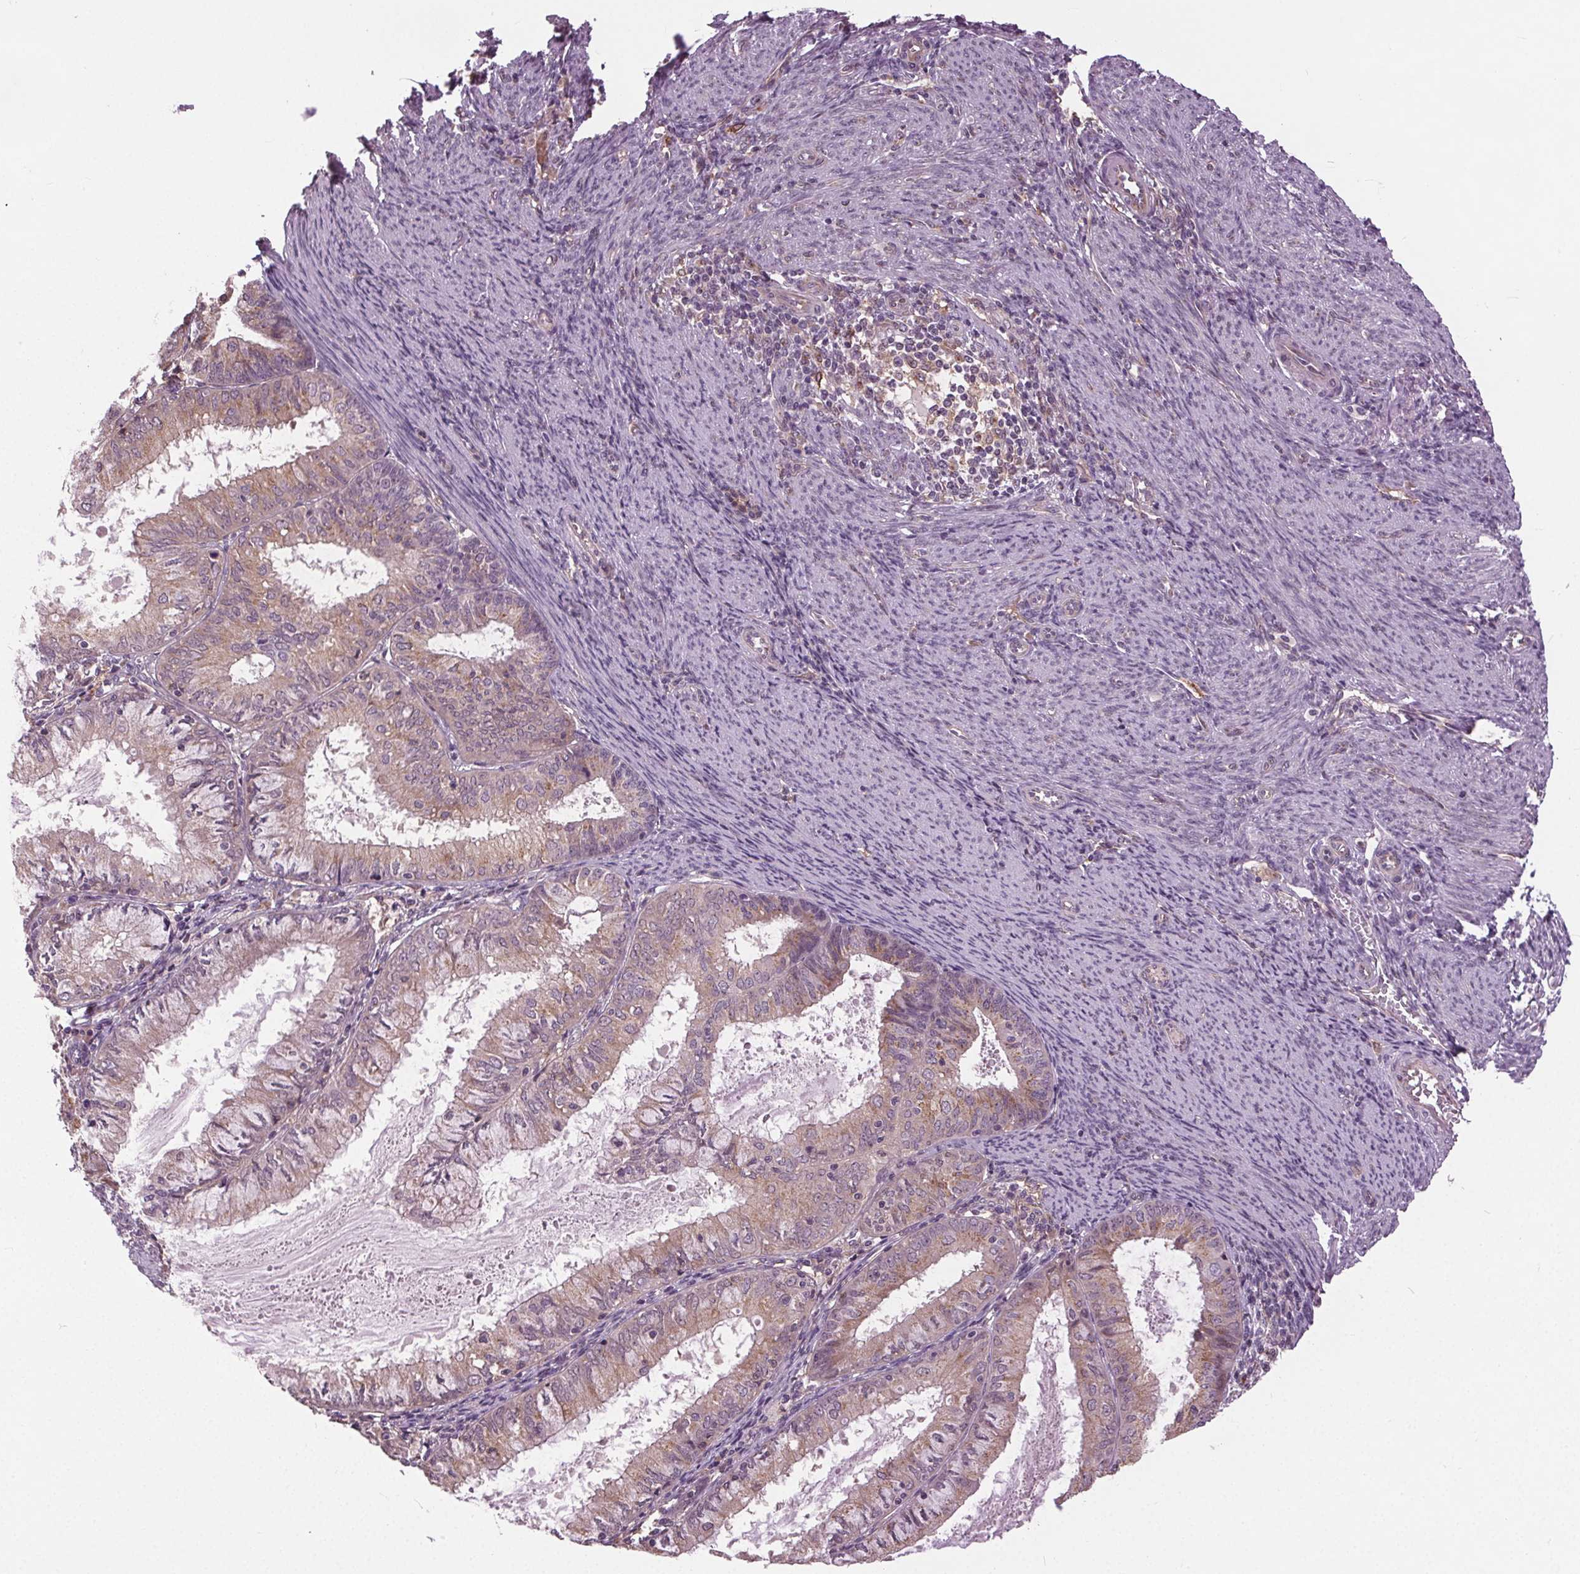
{"staining": {"intensity": "moderate", "quantity": "25%-75%", "location": "cytoplasmic/membranous"}, "tissue": "endometrial cancer", "cell_type": "Tumor cells", "image_type": "cancer", "snomed": [{"axis": "morphology", "description": "Adenocarcinoma, NOS"}, {"axis": "topography", "description": "Endometrium"}], "caption": "Protein analysis of endometrial cancer (adenocarcinoma) tissue displays moderate cytoplasmic/membranous expression in about 25%-75% of tumor cells.", "gene": "BSDC1", "patient": {"sex": "female", "age": 57}}